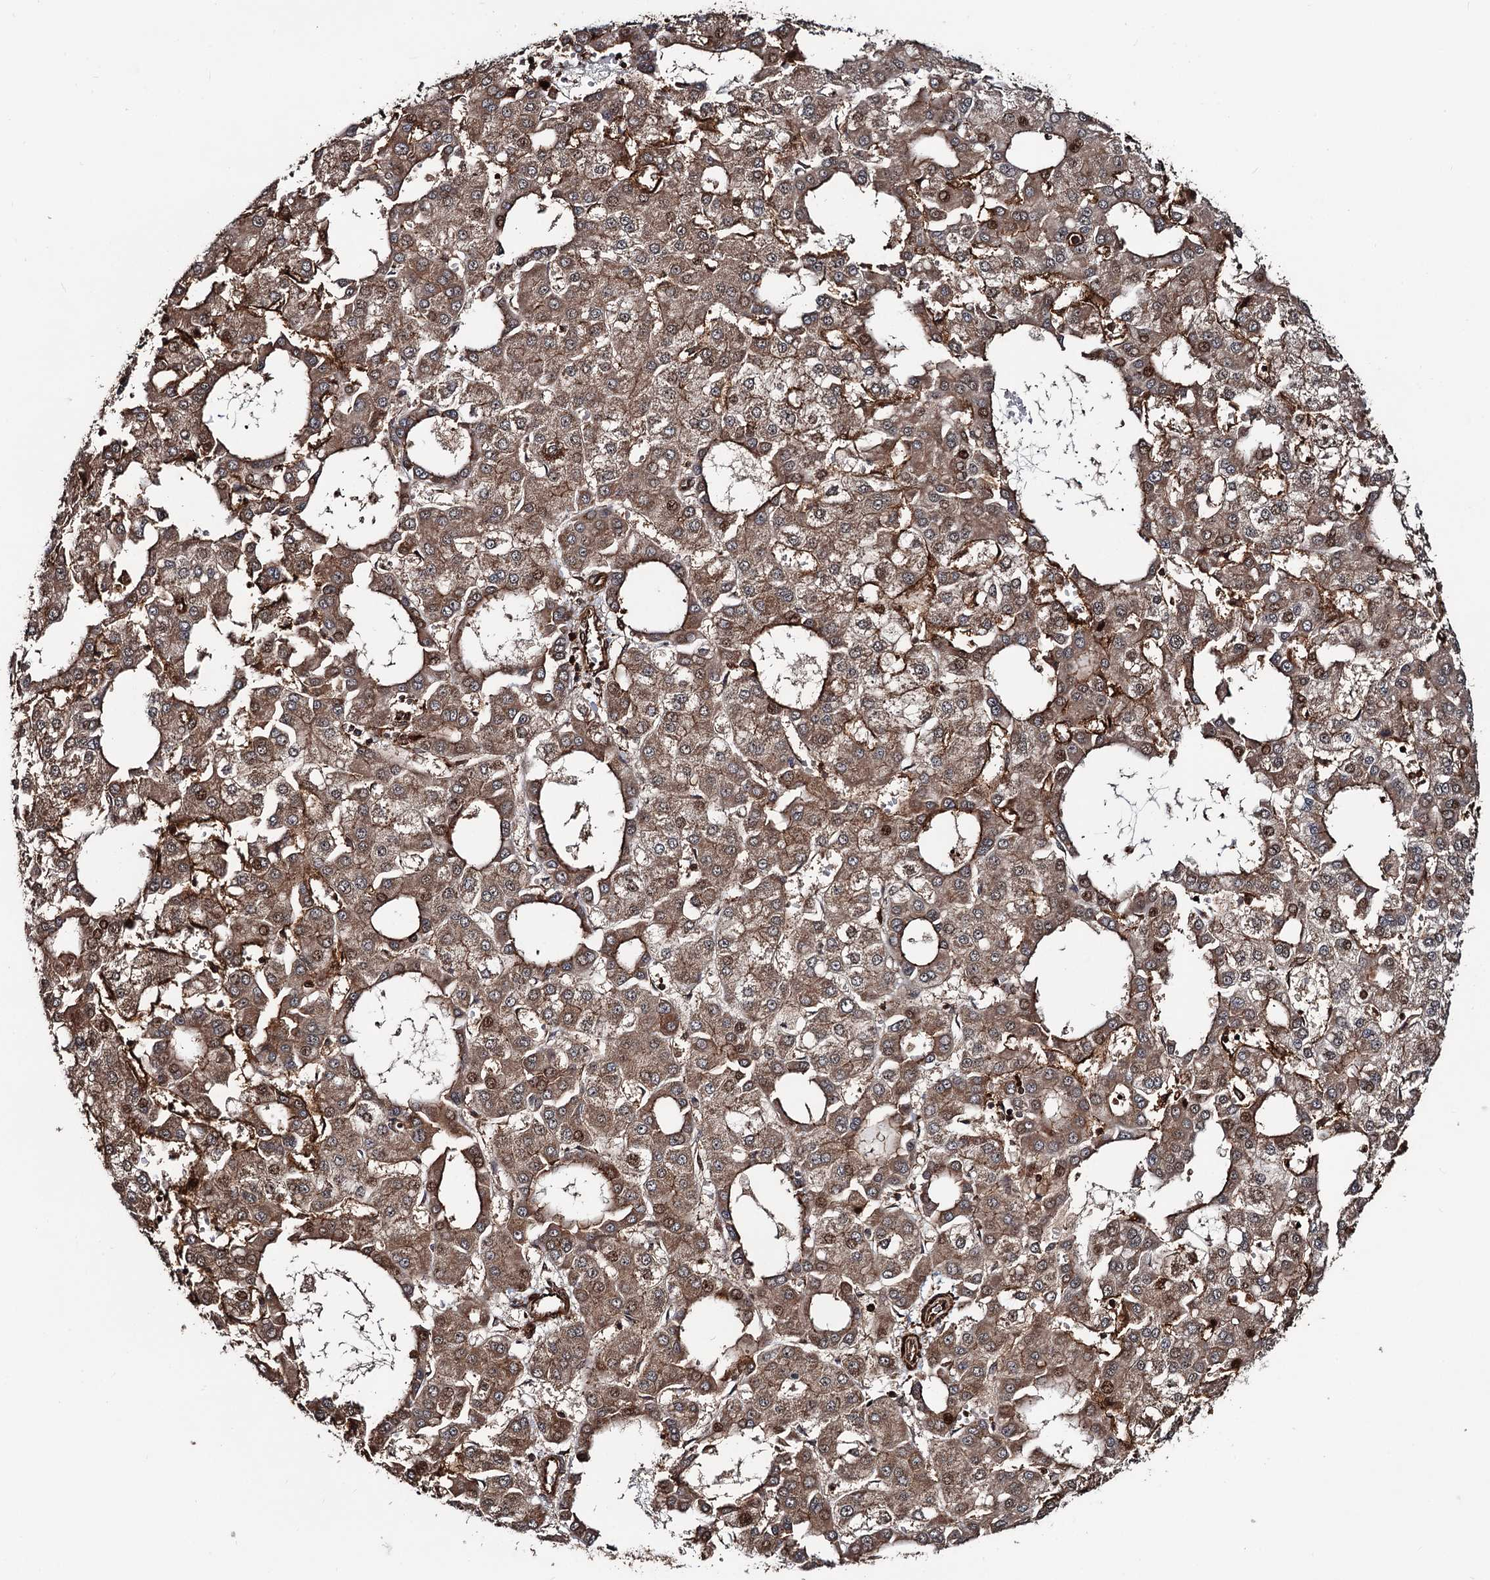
{"staining": {"intensity": "moderate", "quantity": ">75%", "location": "cytoplasmic/membranous"}, "tissue": "liver cancer", "cell_type": "Tumor cells", "image_type": "cancer", "snomed": [{"axis": "morphology", "description": "Carcinoma, Hepatocellular, NOS"}, {"axis": "topography", "description": "Liver"}], "caption": "IHC (DAB) staining of liver hepatocellular carcinoma exhibits moderate cytoplasmic/membranous protein positivity in about >75% of tumor cells. IHC stains the protein in brown and the nuclei are stained blue.", "gene": "SNRNP25", "patient": {"sex": "male", "age": 47}}